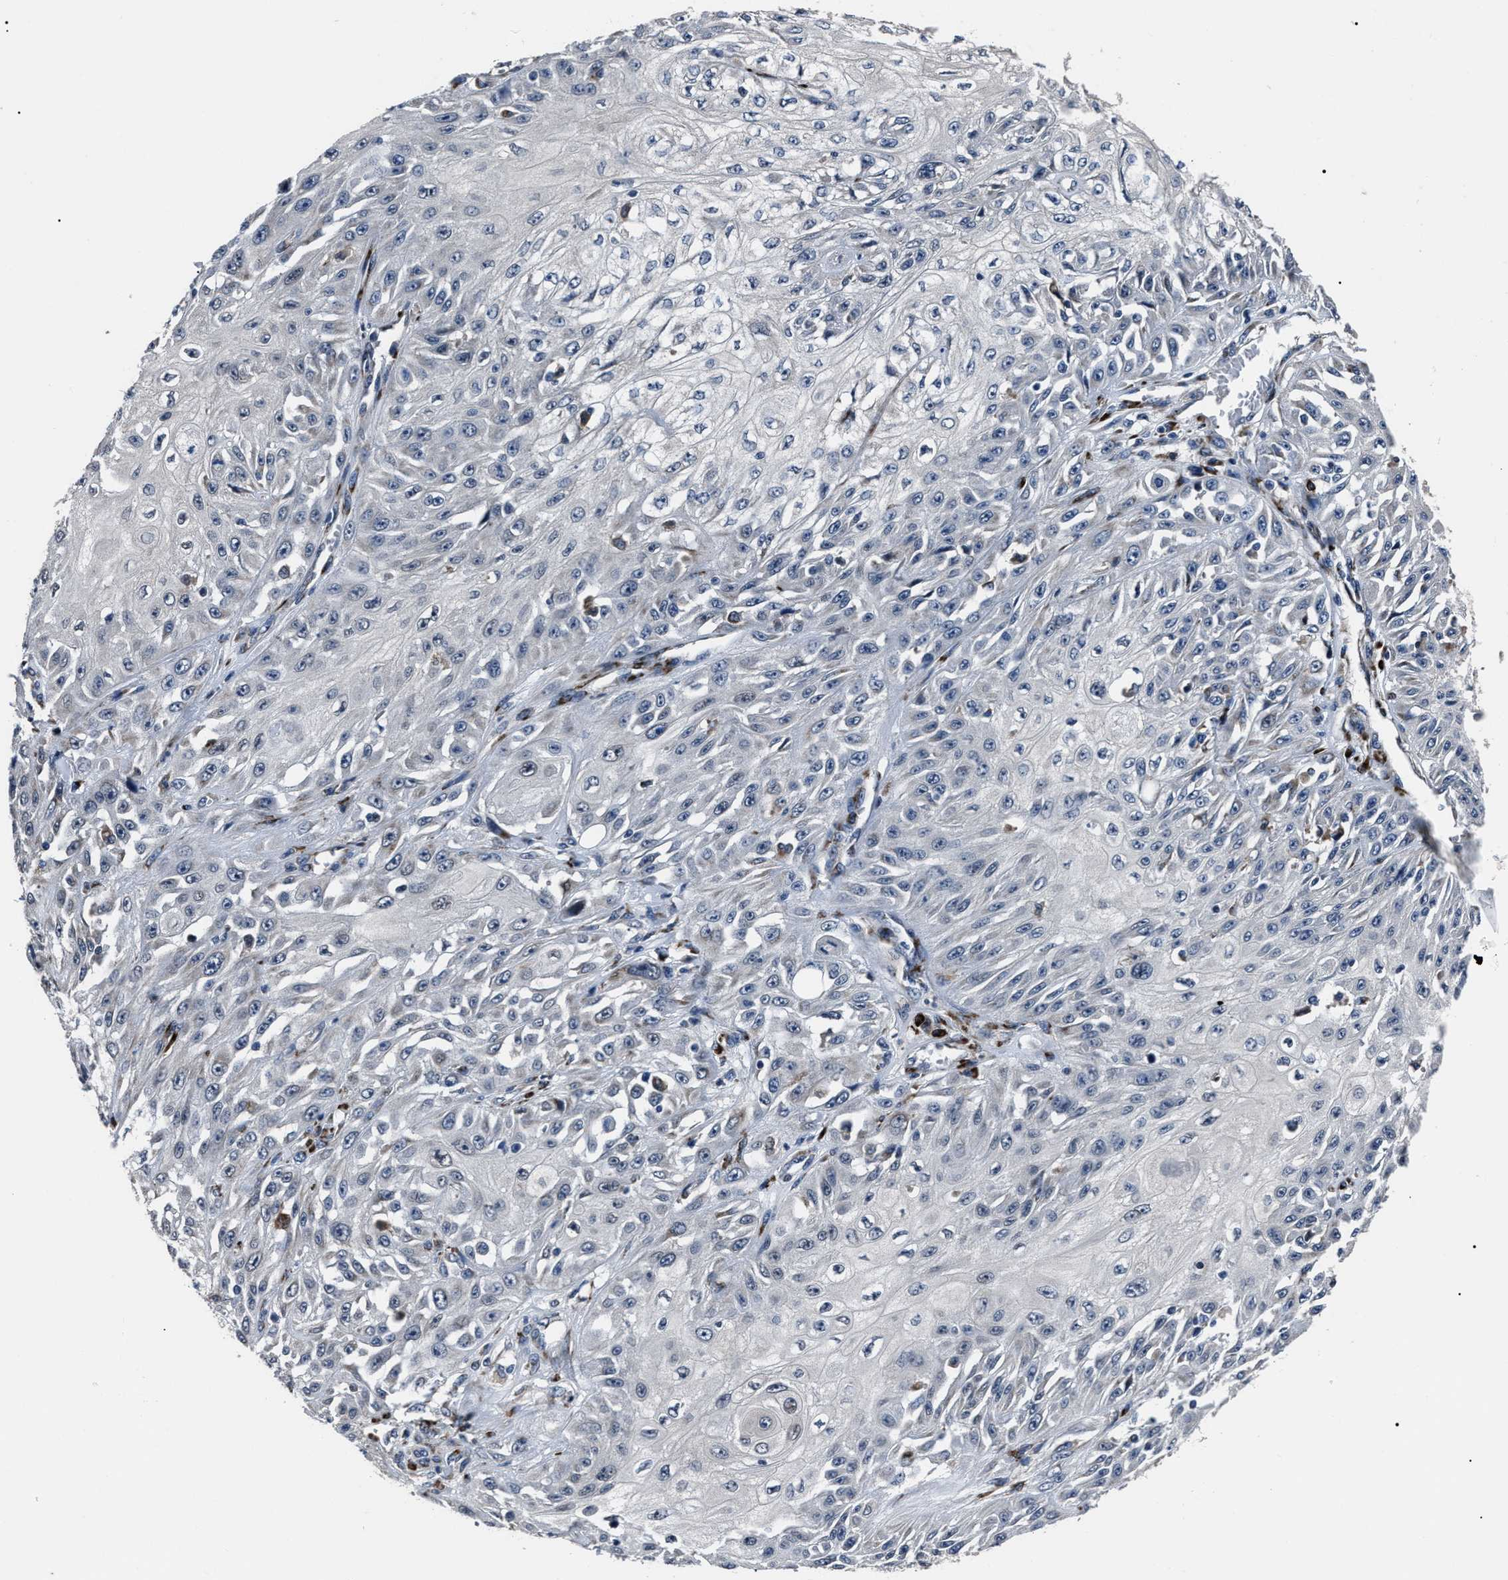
{"staining": {"intensity": "negative", "quantity": "none", "location": "none"}, "tissue": "skin cancer", "cell_type": "Tumor cells", "image_type": "cancer", "snomed": [{"axis": "morphology", "description": "Squamous cell carcinoma, NOS"}, {"axis": "morphology", "description": "Squamous cell carcinoma, metastatic, NOS"}, {"axis": "topography", "description": "Skin"}, {"axis": "topography", "description": "Lymph node"}], "caption": "Micrograph shows no significant protein expression in tumor cells of metastatic squamous cell carcinoma (skin).", "gene": "LRRC14", "patient": {"sex": "male", "age": 75}}